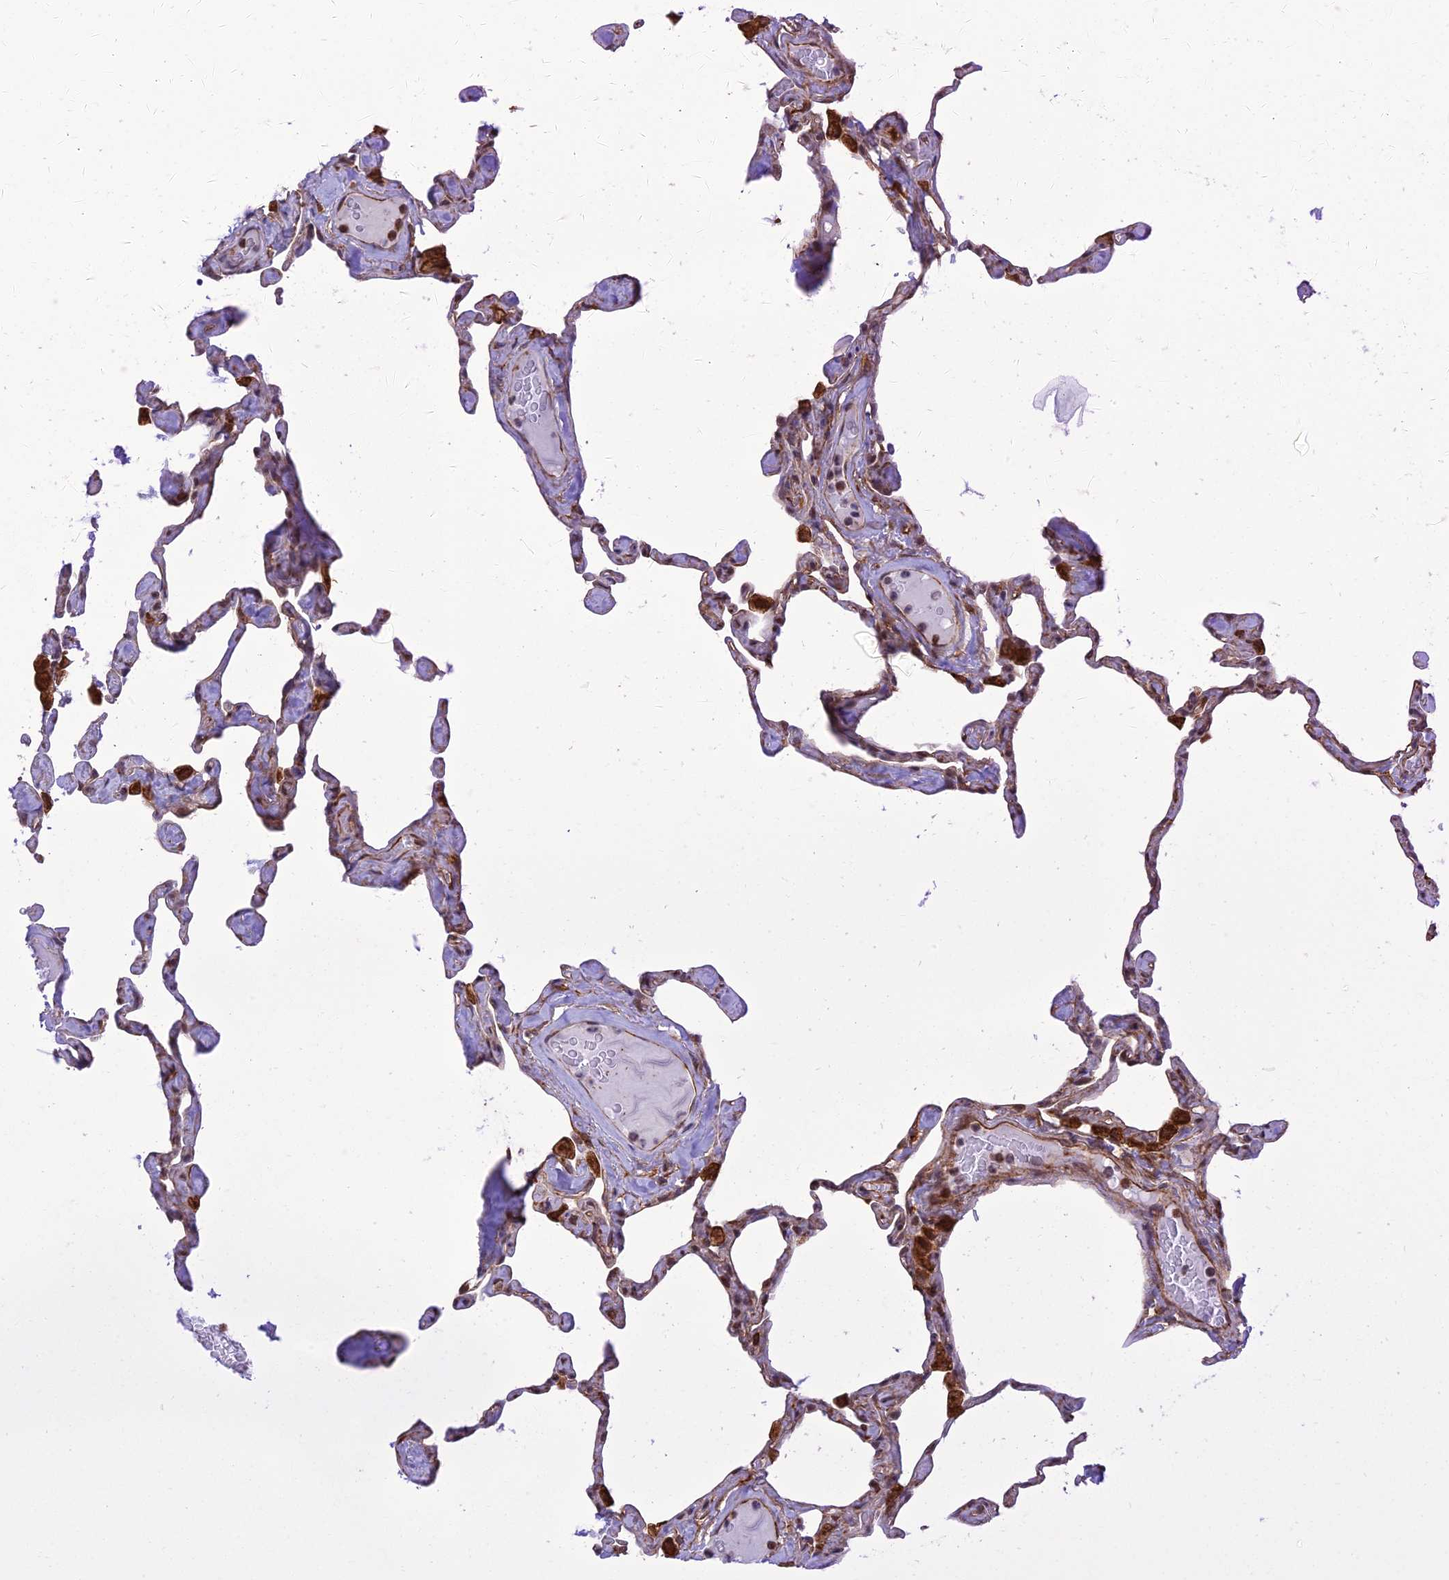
{"staining": {"intensity": "moderate", "quantity": "25%-75%", "location": "cytoplasmic/membranous,nuclear"}, "tissue": "lung", "cell_type": "Alveolar cells", "image_type": "normal", "snomed": [{"axis": "morphology", "description": "Normal tissue, NOS"}, {"axis": "topography", "description": "Lung"}], "caption": "IHC of benign human lung demonstrates medium levels of moderate cytoplasmic/membranous,nuclear staining in about 25%-75% of alveolar cells. (Brightfield microscopy of DAB IHC at high magnification).", "gene": "PAGR1", "patient": {"sex": "male", "age": 65}}